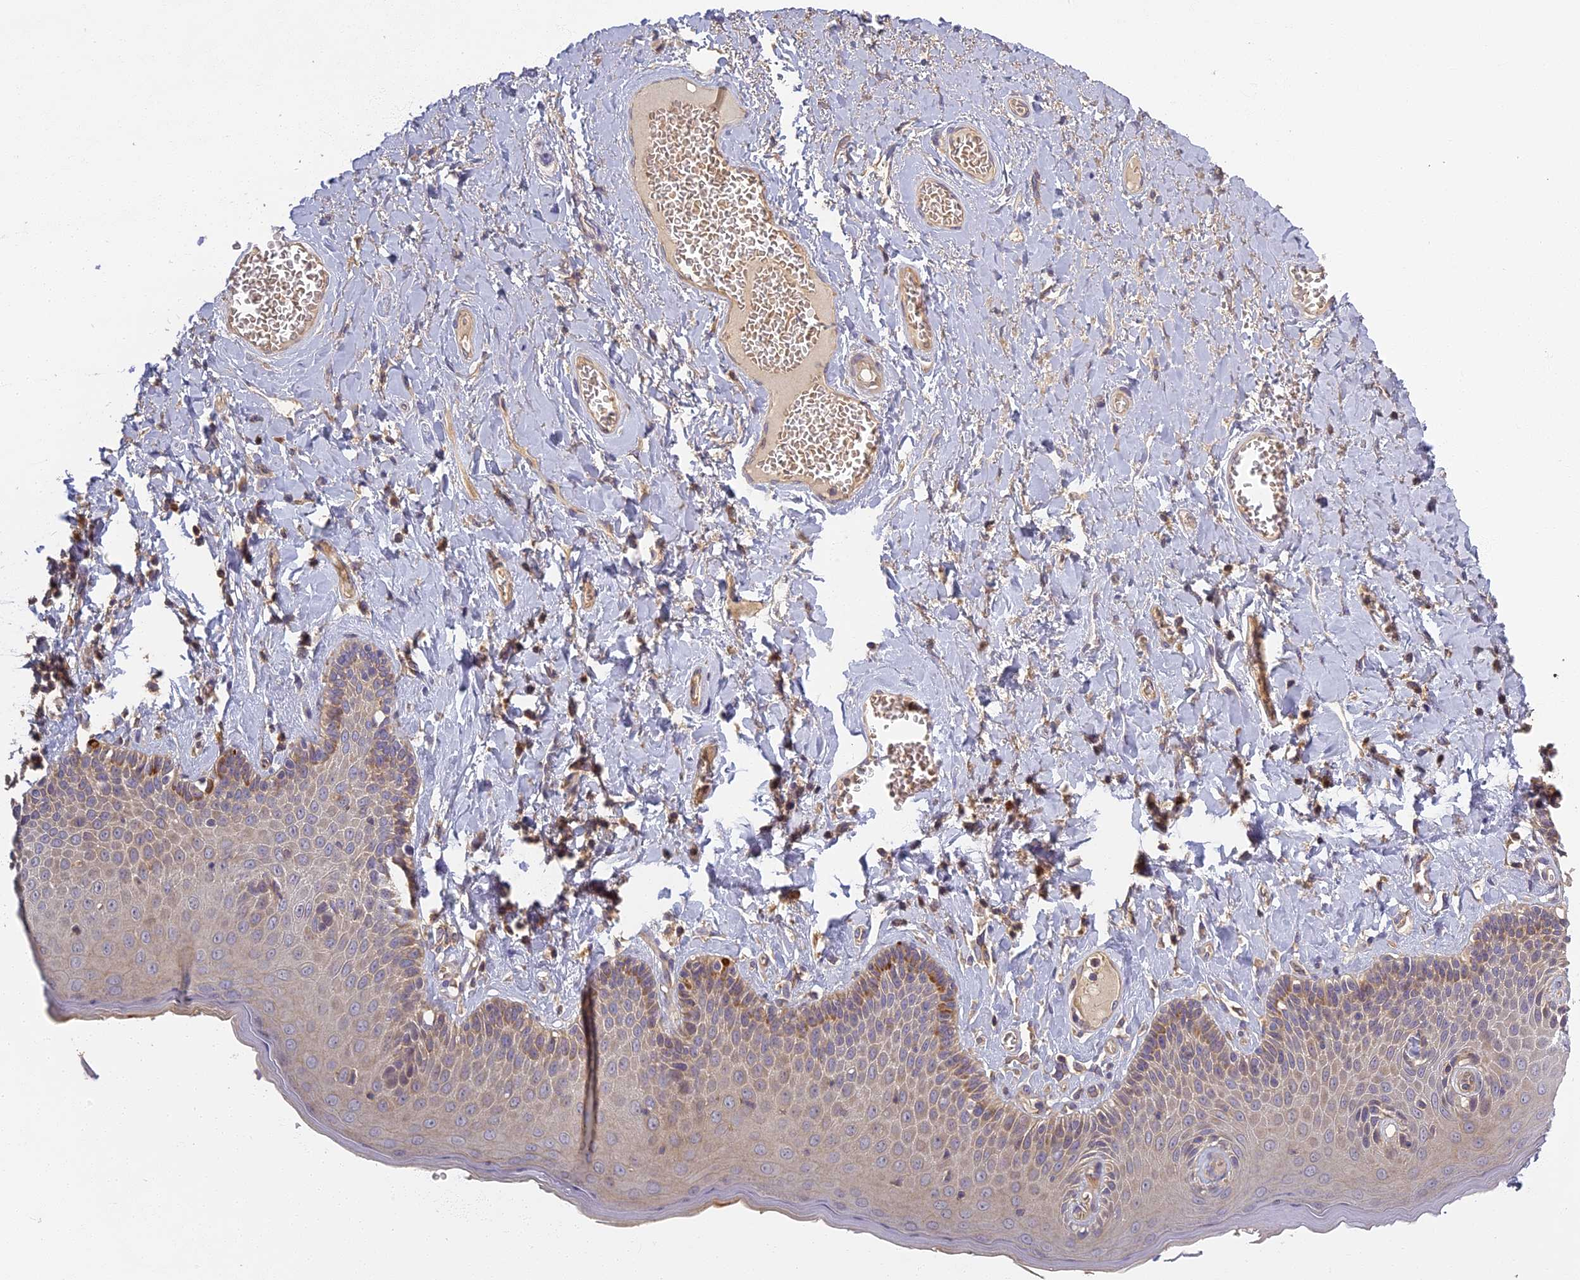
{"staining": {"intensity": "moderate", "quantity": "<25%", "location": "cytoplasmic/membranous"}, "tissue": "skin", "cell_type": "Epidermal cells", "image_type": "normal", "snomed": [{"axis": "morphology", "description": "Normal tissue, NOS"}, {"axis": "topography", "description": "Anal"}], "caption": "An immunohistochemistry (IHC) photomicrograph of benign tissue is shown. Protein staining in brown highlights moderate cytoplasmic/membranous positivity in skin within epidermal cells.", "gene": "AP4E1", "patient": {"sex": "male", "age": 69}}